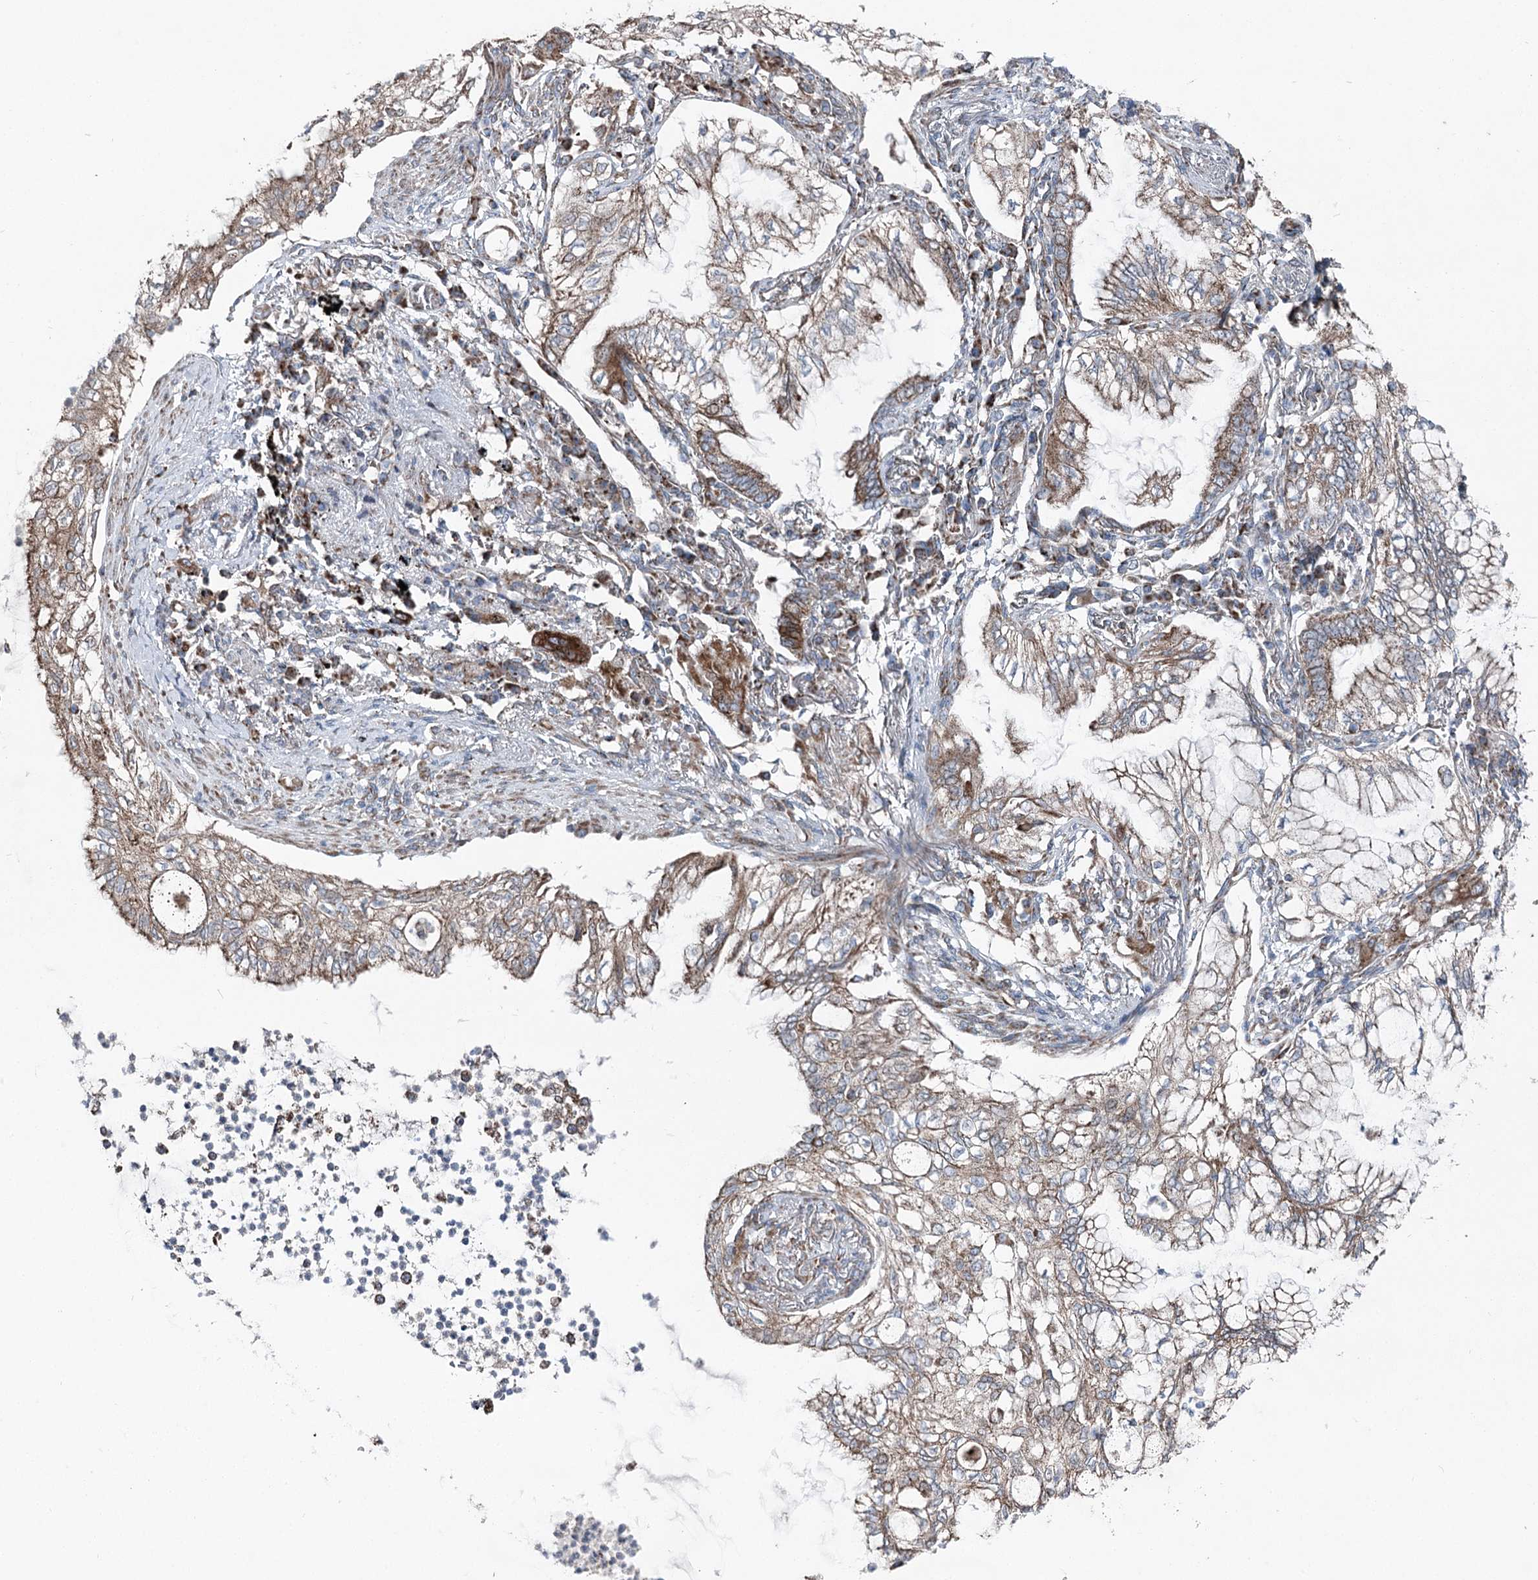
{"staining": {"intensity": "moderate", "quantity": ">75%", "location": "cytoplasmic/membranous"}, "tissue": "lung cancer", "cell_type": "Tumor cells", "image_type": "cancer", "snomed": [{"axis": "morphology", "description": "Adenocarcinoma, NOS"}, {"axis": "topography", "description": "Lung"}], "caption": "Protein expression analysis of lung cancer exhibits moderate cytoplasmic/membranous positivity in approximately >75% of tumor cells. The protein of interest is stained brown, and the nuclei are stained in blue (DAB IHC with brightfield microscopy, high magnification).", "gene": "UCN3", "patient": {"sex": "female", "age": 70}}